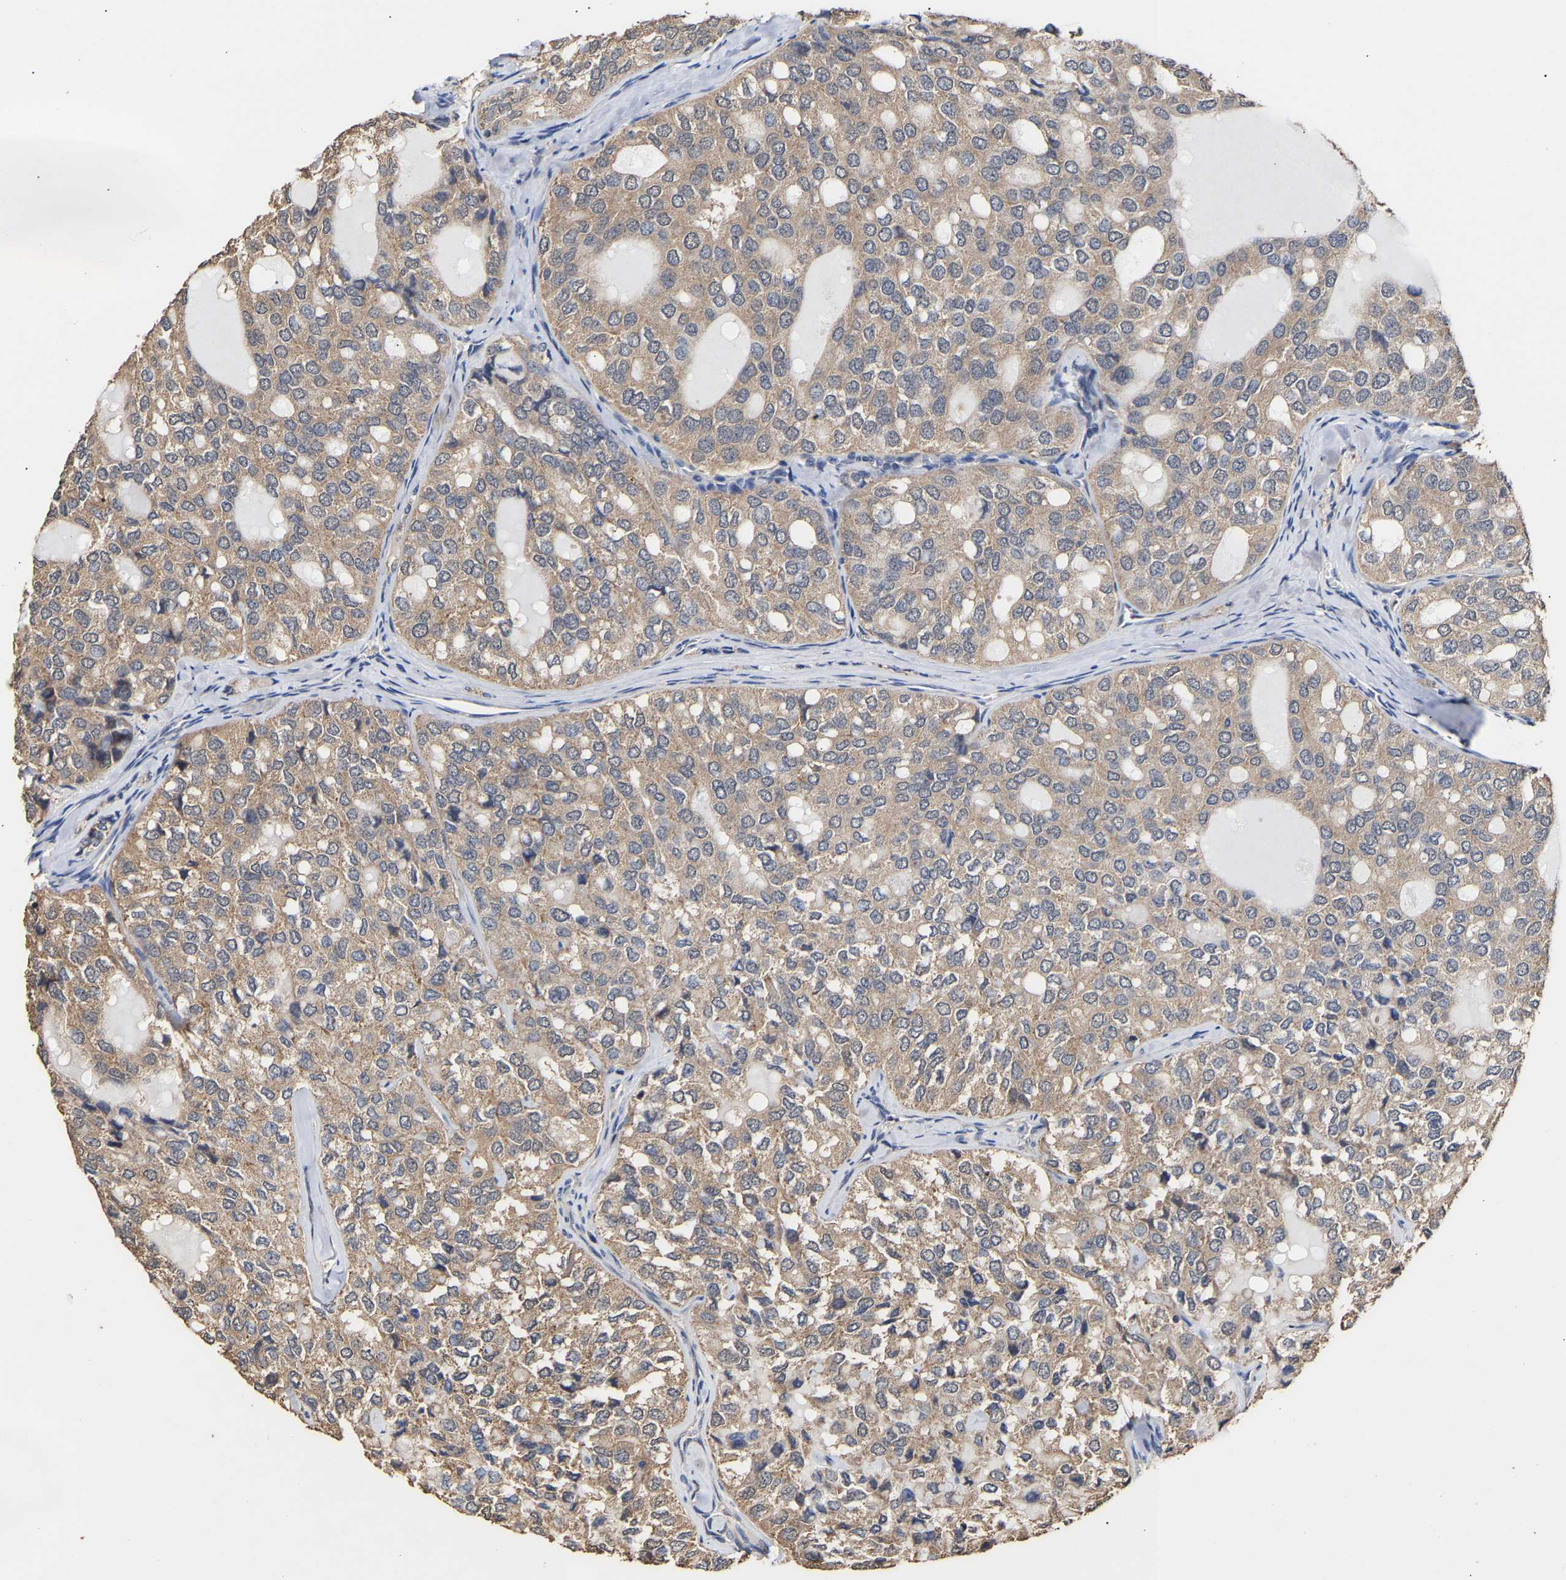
{"staining": {"intensity": "weak", "quantity": ">75%", "location": "cytoplasmic/membranous"}, "tissue": "thyroid cancer", "cell_type": "Tumor cells", "image_type": "cancer", "snomed": [{"axis": "morphology", "description": "Follicular adenoma carcinoma, NOS"}, {"axis": "topography", "description": "Thyroid gland"}], "caption": "Protein expression analysis of follicular adenoma carcinoma (thyroid) displays weak cytoplasmic/membranous positivity in approximately >75% of tumor cells.", "gene": "ZNF26", "patient": {"sex": "male", "age": 75}}